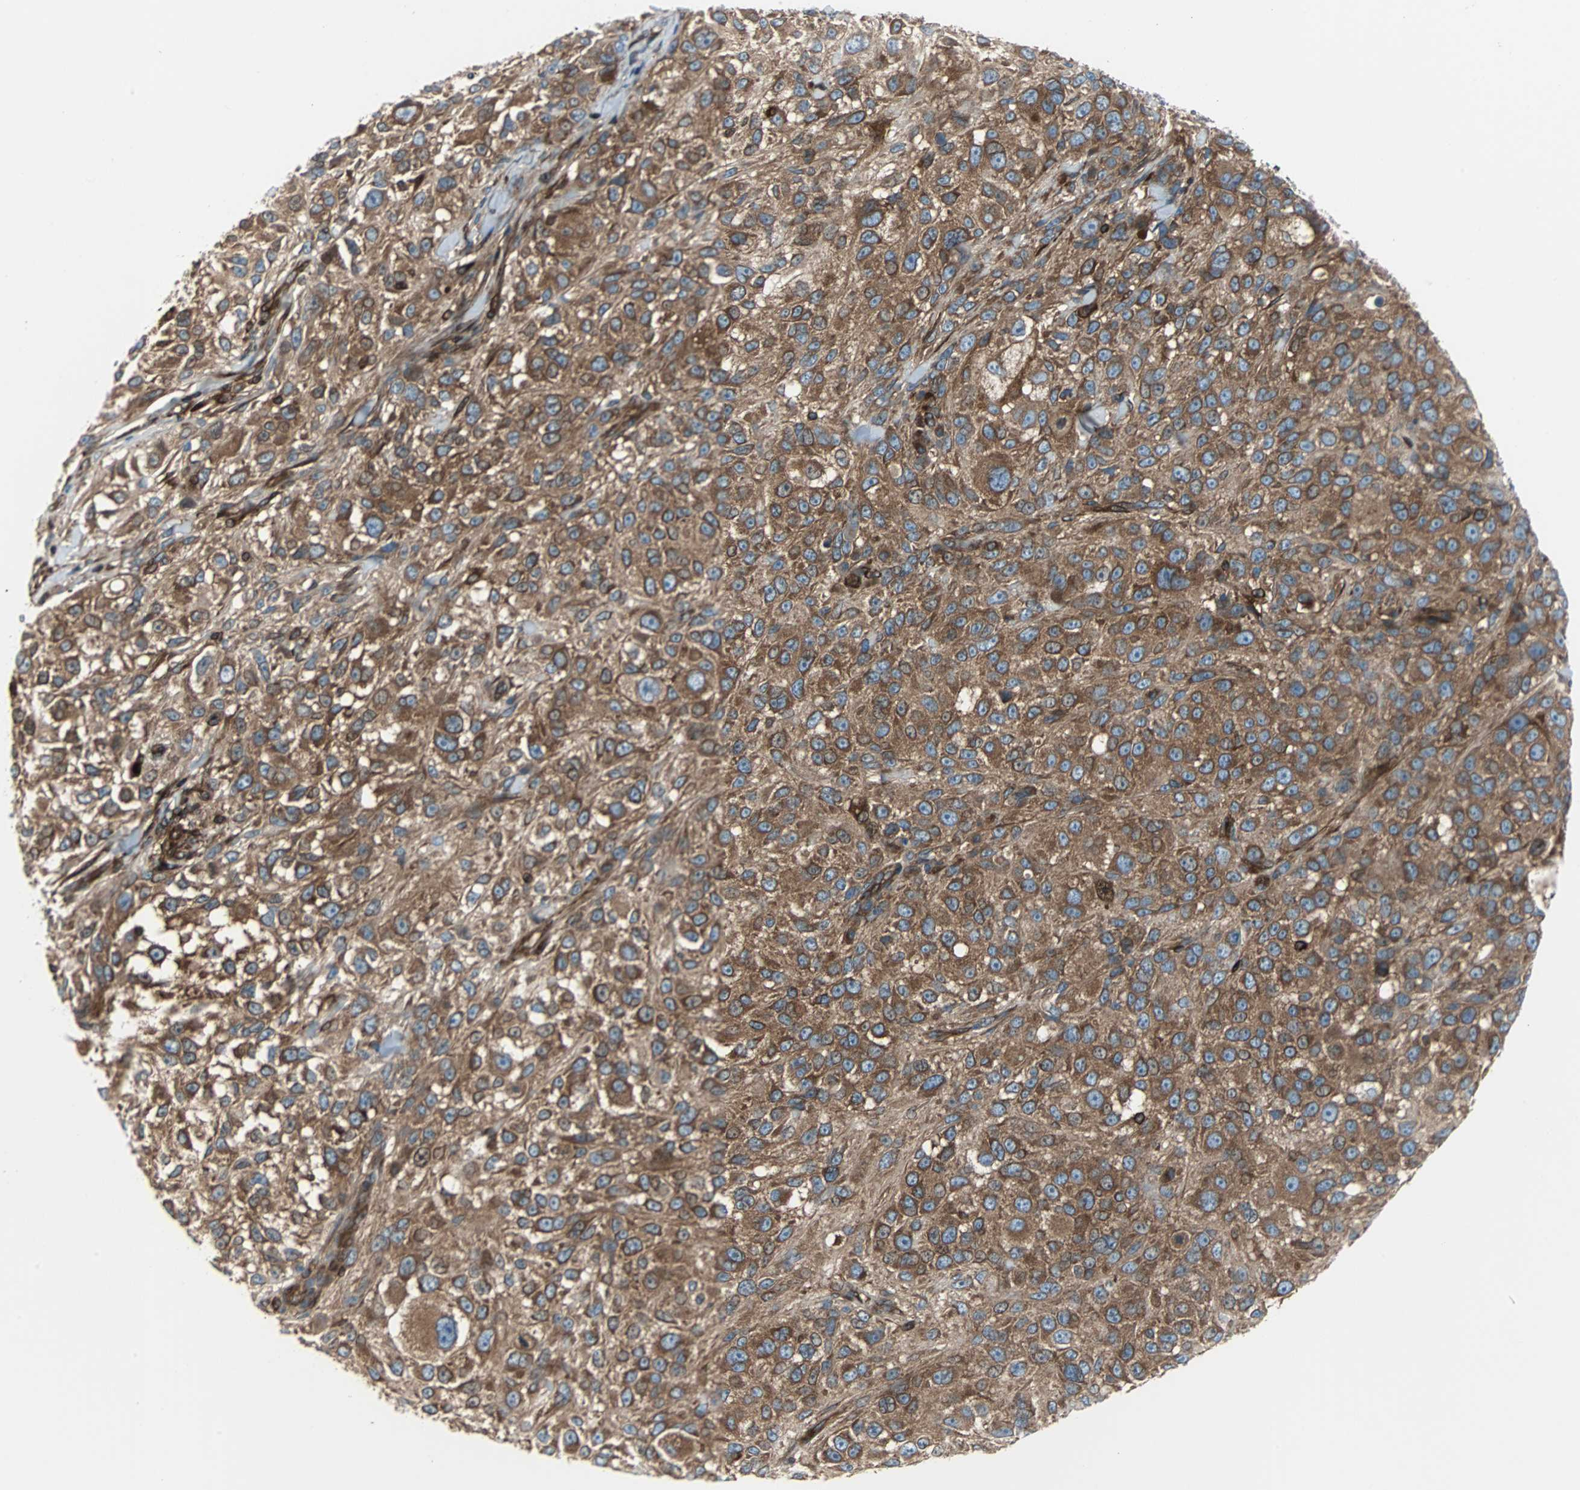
{"staining": {"intensity": "strong", "quantity": ">75%", "location": "cytoplasmic/membranous"}, "tissue": "melanoma", "cell_type": "Tumor cells", "image_type": "cancer", "snomed": [{"axis": "morphology", "description": "Necrosis, NOS"}, {"axis": "morphology", "description": "Malignant melanoma, NOS"}, {"axis": "topography", "description": "Skin"}], "caption": "Human melanoma stained with a brown dye reveals strong cytoplasmic/membranous positive expression in about >75% of tumor cells.", "gene": "RELA", "patient": {"sex": "female", "age": 87}}